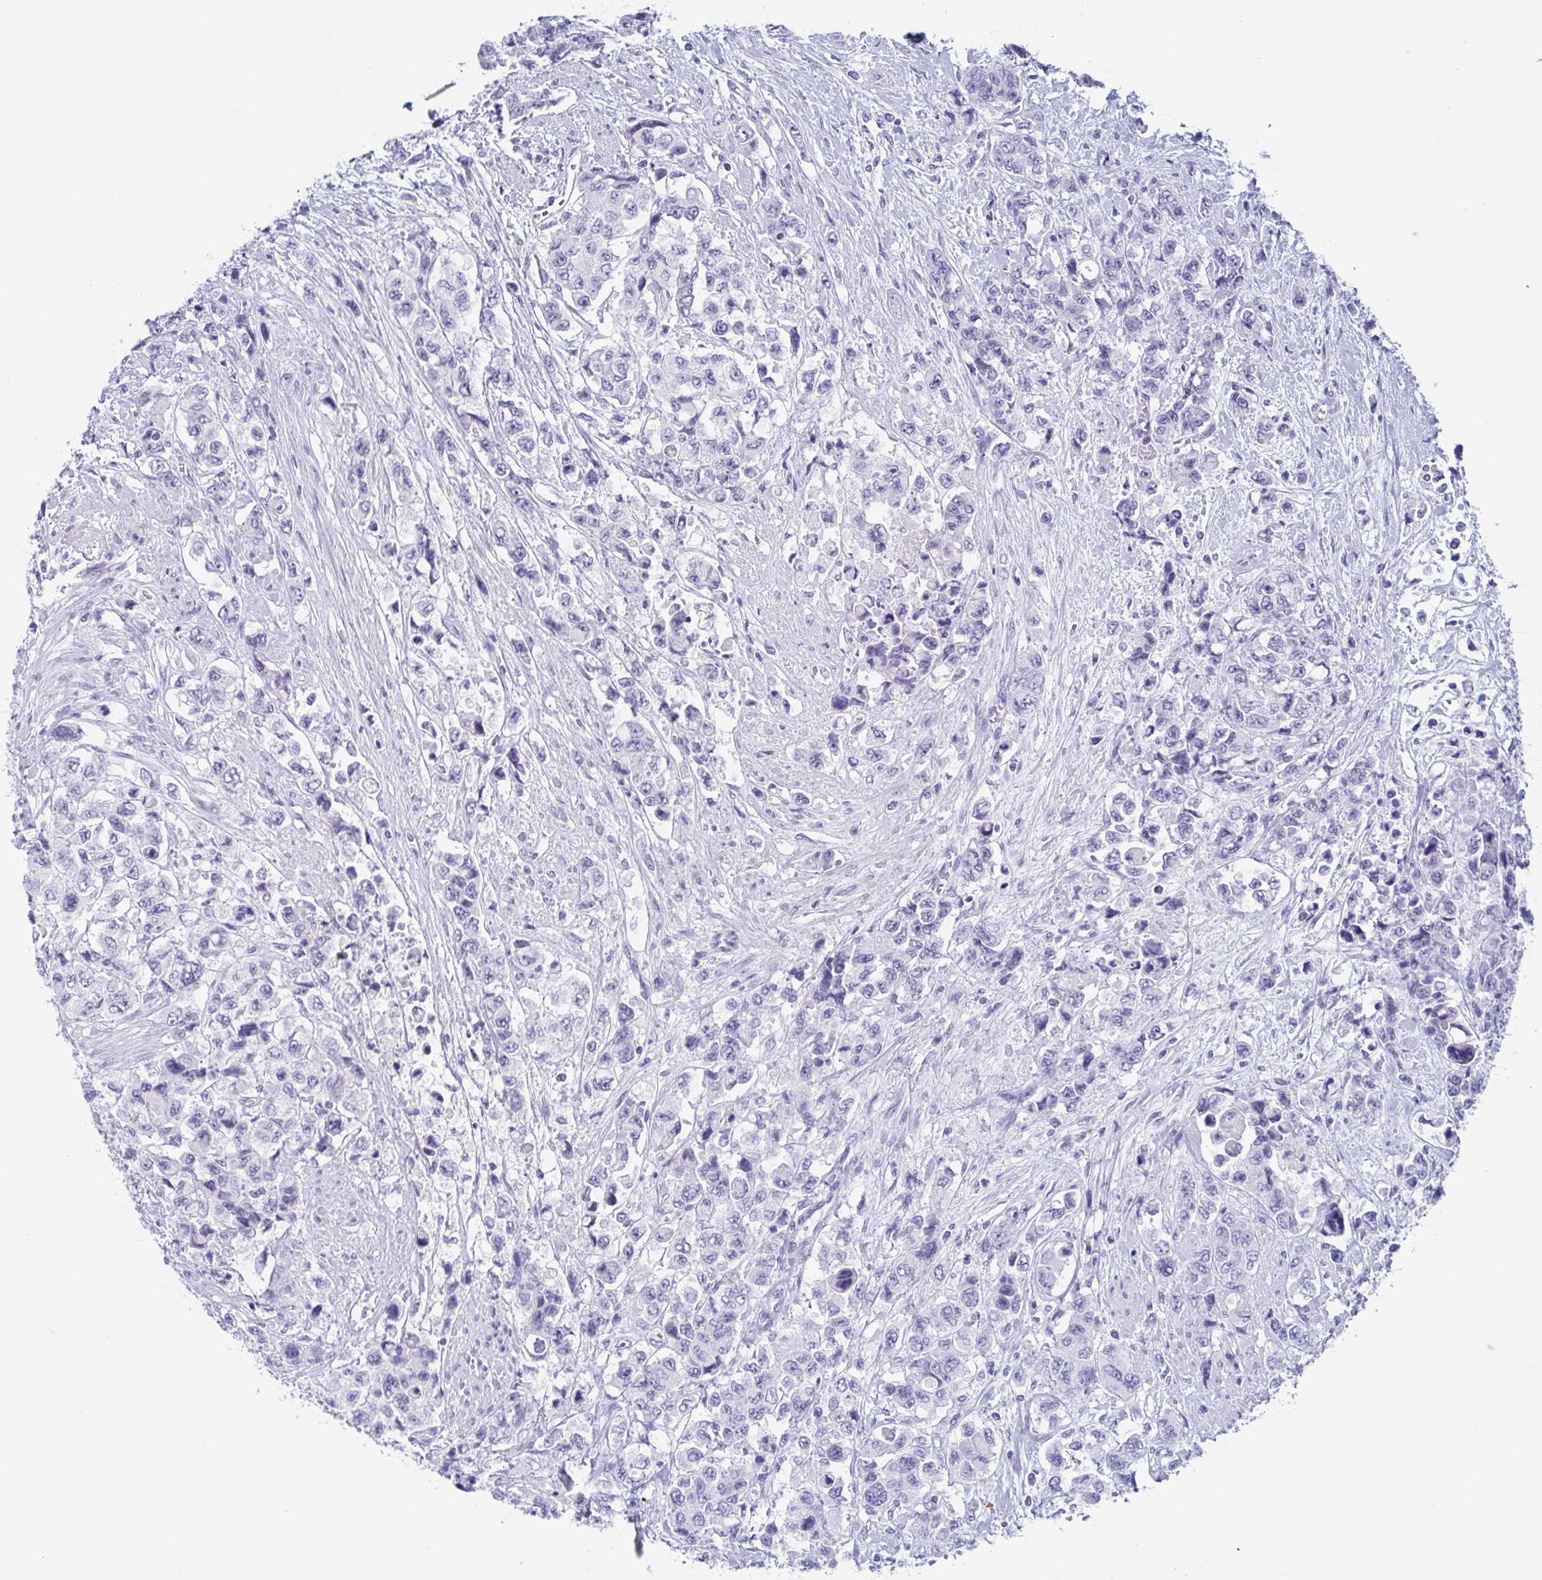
{"staining": {"intensity": "negative", "quantity": "none", "location": "none"}, "tissue": "urothelial cancer", "cell_type": "Tumor cells", "image_type": "cancer", "snomed": [{"axis": "morphology", "description": "Urothelial carcinoma, High grade"}, {"axis": "topography", "description": "Urinary bladder"}], "caption": "An image of human high-grade urothelial carcinoma is negative for staining in tumor cells.", "gene": "CDX4", "patient": {"sex": "female", "age": 78}}